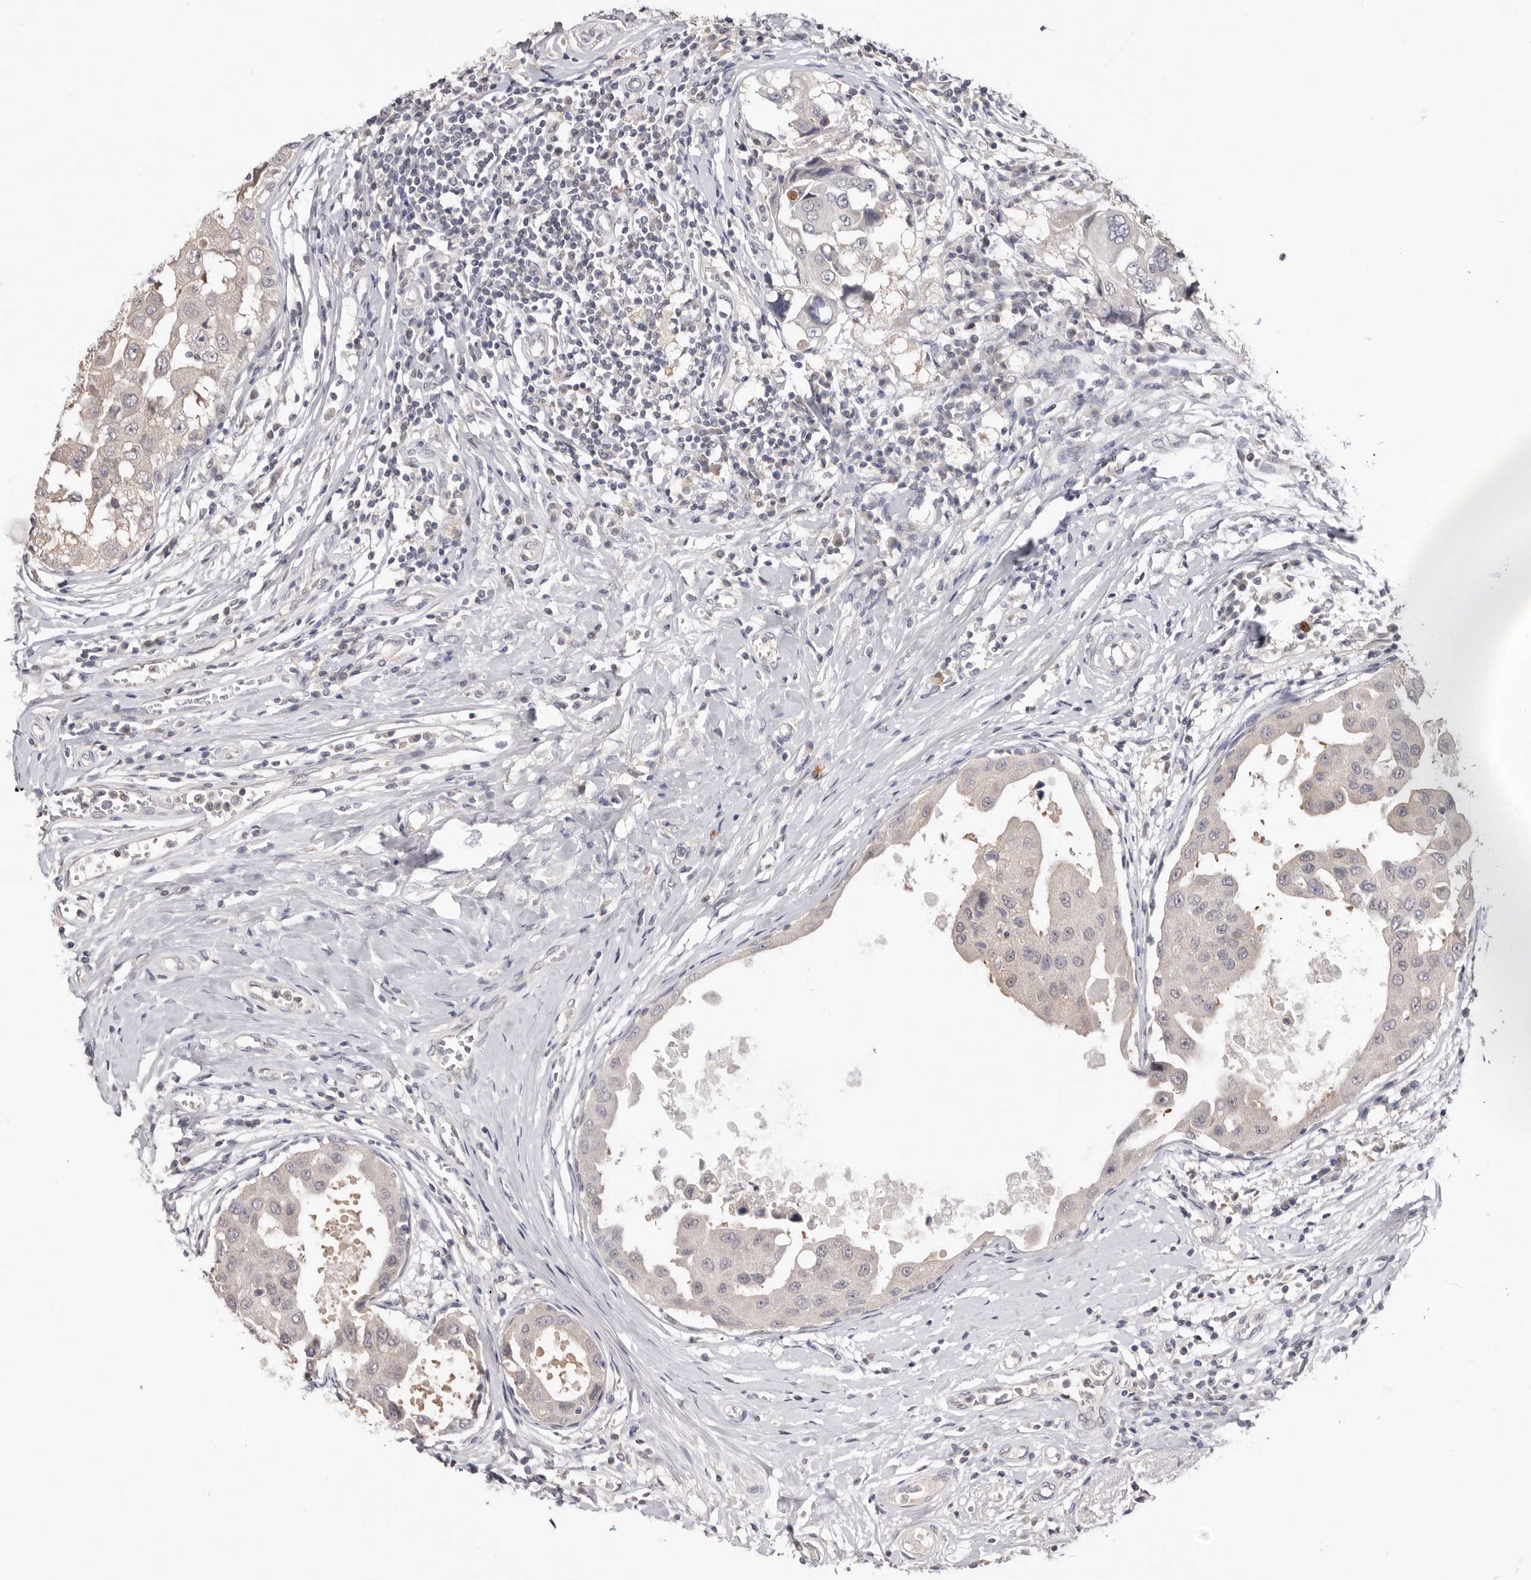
{"staining": {"intensity": "negative", "quantity": "none", "location": "none"}, "tissue": "breast cancer", "cell_type": "Tumor cells", "image_type": "cancer", "snomed": [{"axis": "morphology", "description": "Duct carcinoma"}, {"axis": "topography", "description": "Breast"}], "caption": "Breast intraductal carcinoma stained for a protein using IHC shows no staining tumor cells.", "gene": "DOP1A", "patient": {"sex": "female", "age": 27}}